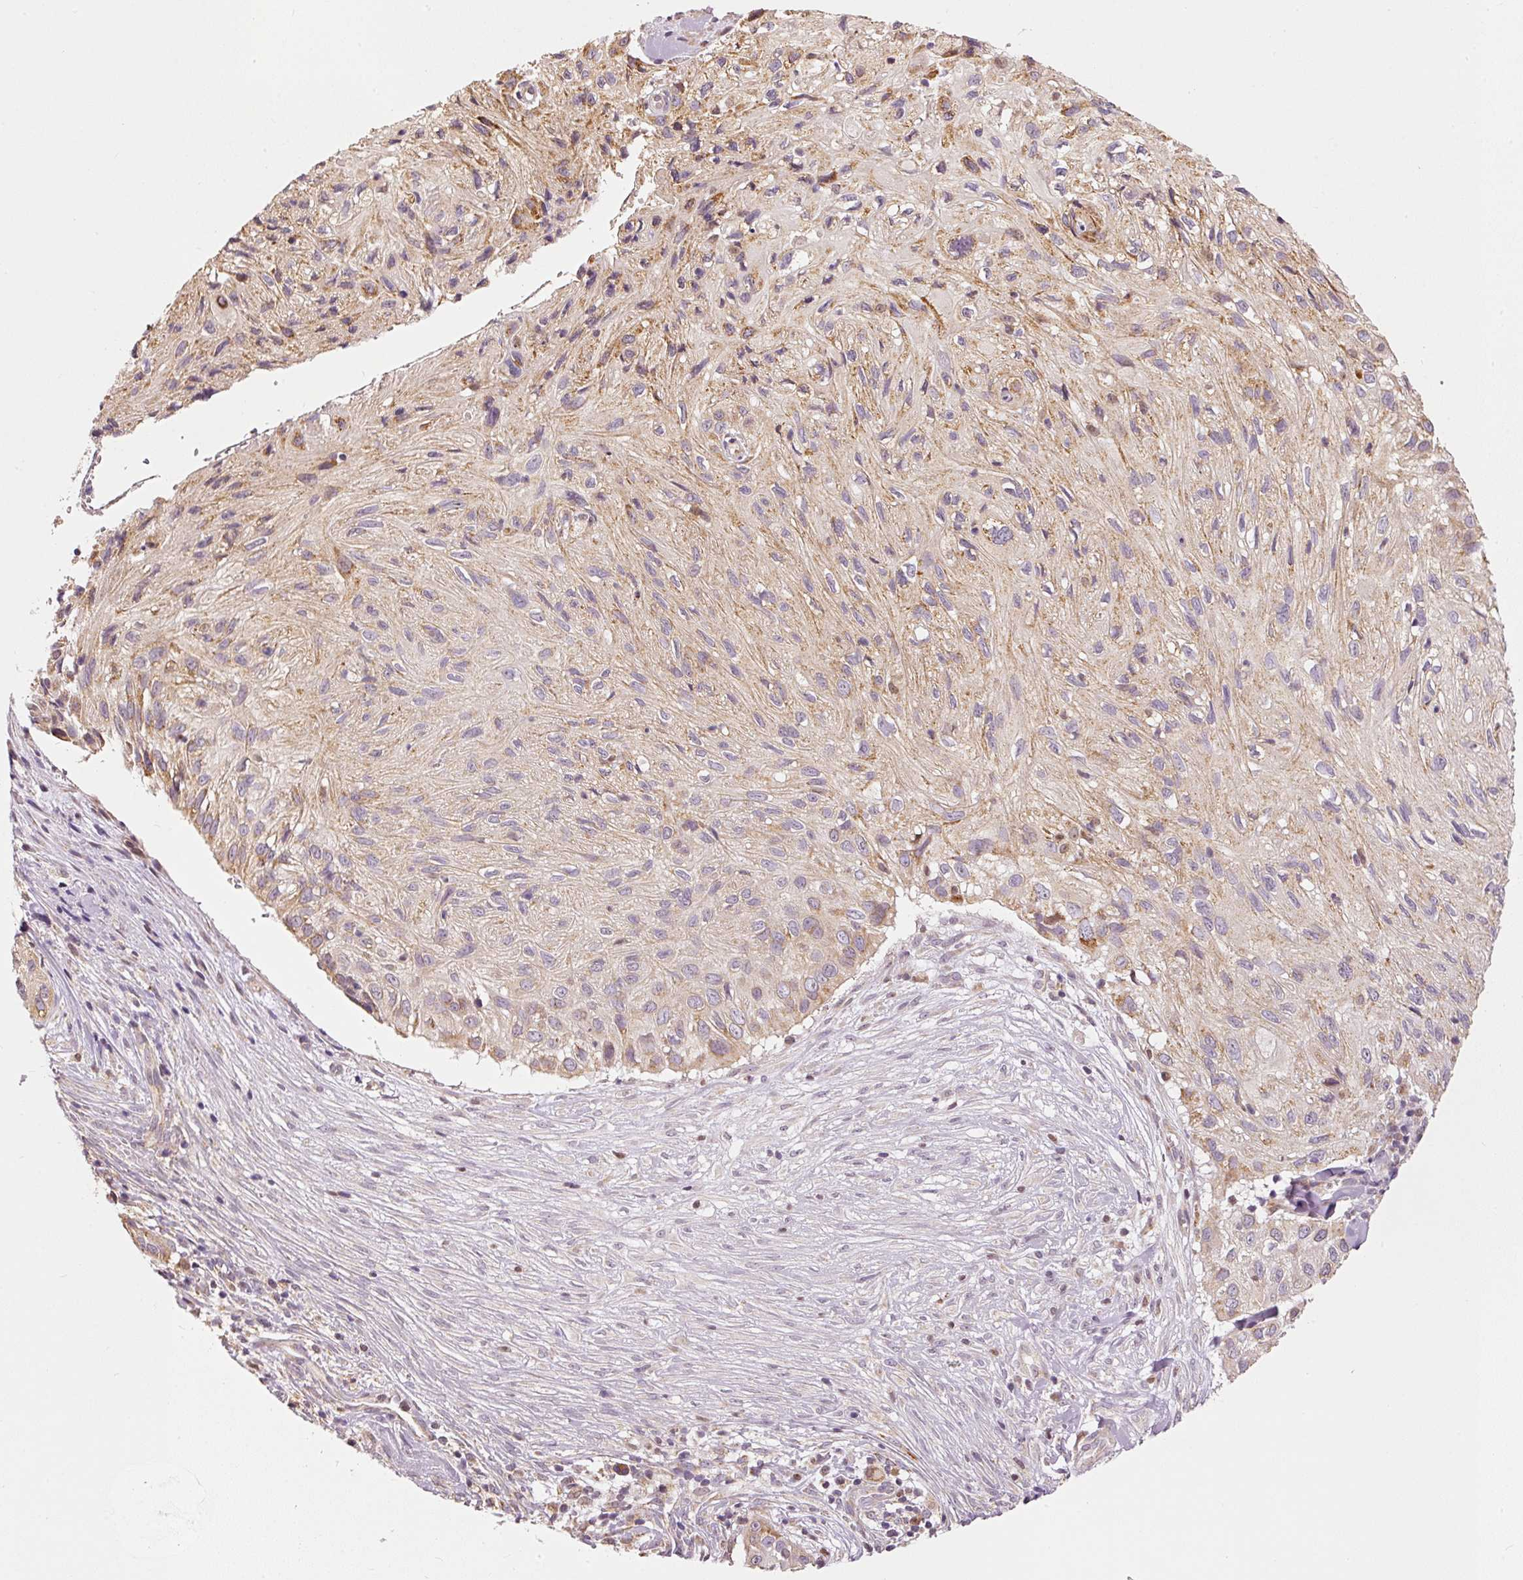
{"staining": {"intensity": "weak", "quantity": "25%-75%", "location": "cytoplasmic/membranous"}, "tissue": "skin cancer", "cell_type": "Tumor cells", "image_type": "cancer", "snomed": [{"axis": "morphology", "description": "Squamous cell carcinoma, NOS"}, {"axis": "topography", "description": "Skin"}], "caption": "There is low levels of weak cytoplasmic/membranous expression in tumor cells of skin squamous cell carcinoma, as demonstrated by immunohistochemical staining (brown color).", "gene": "MTHFD1L", "patient": {"sex": "male", "age": 82}}